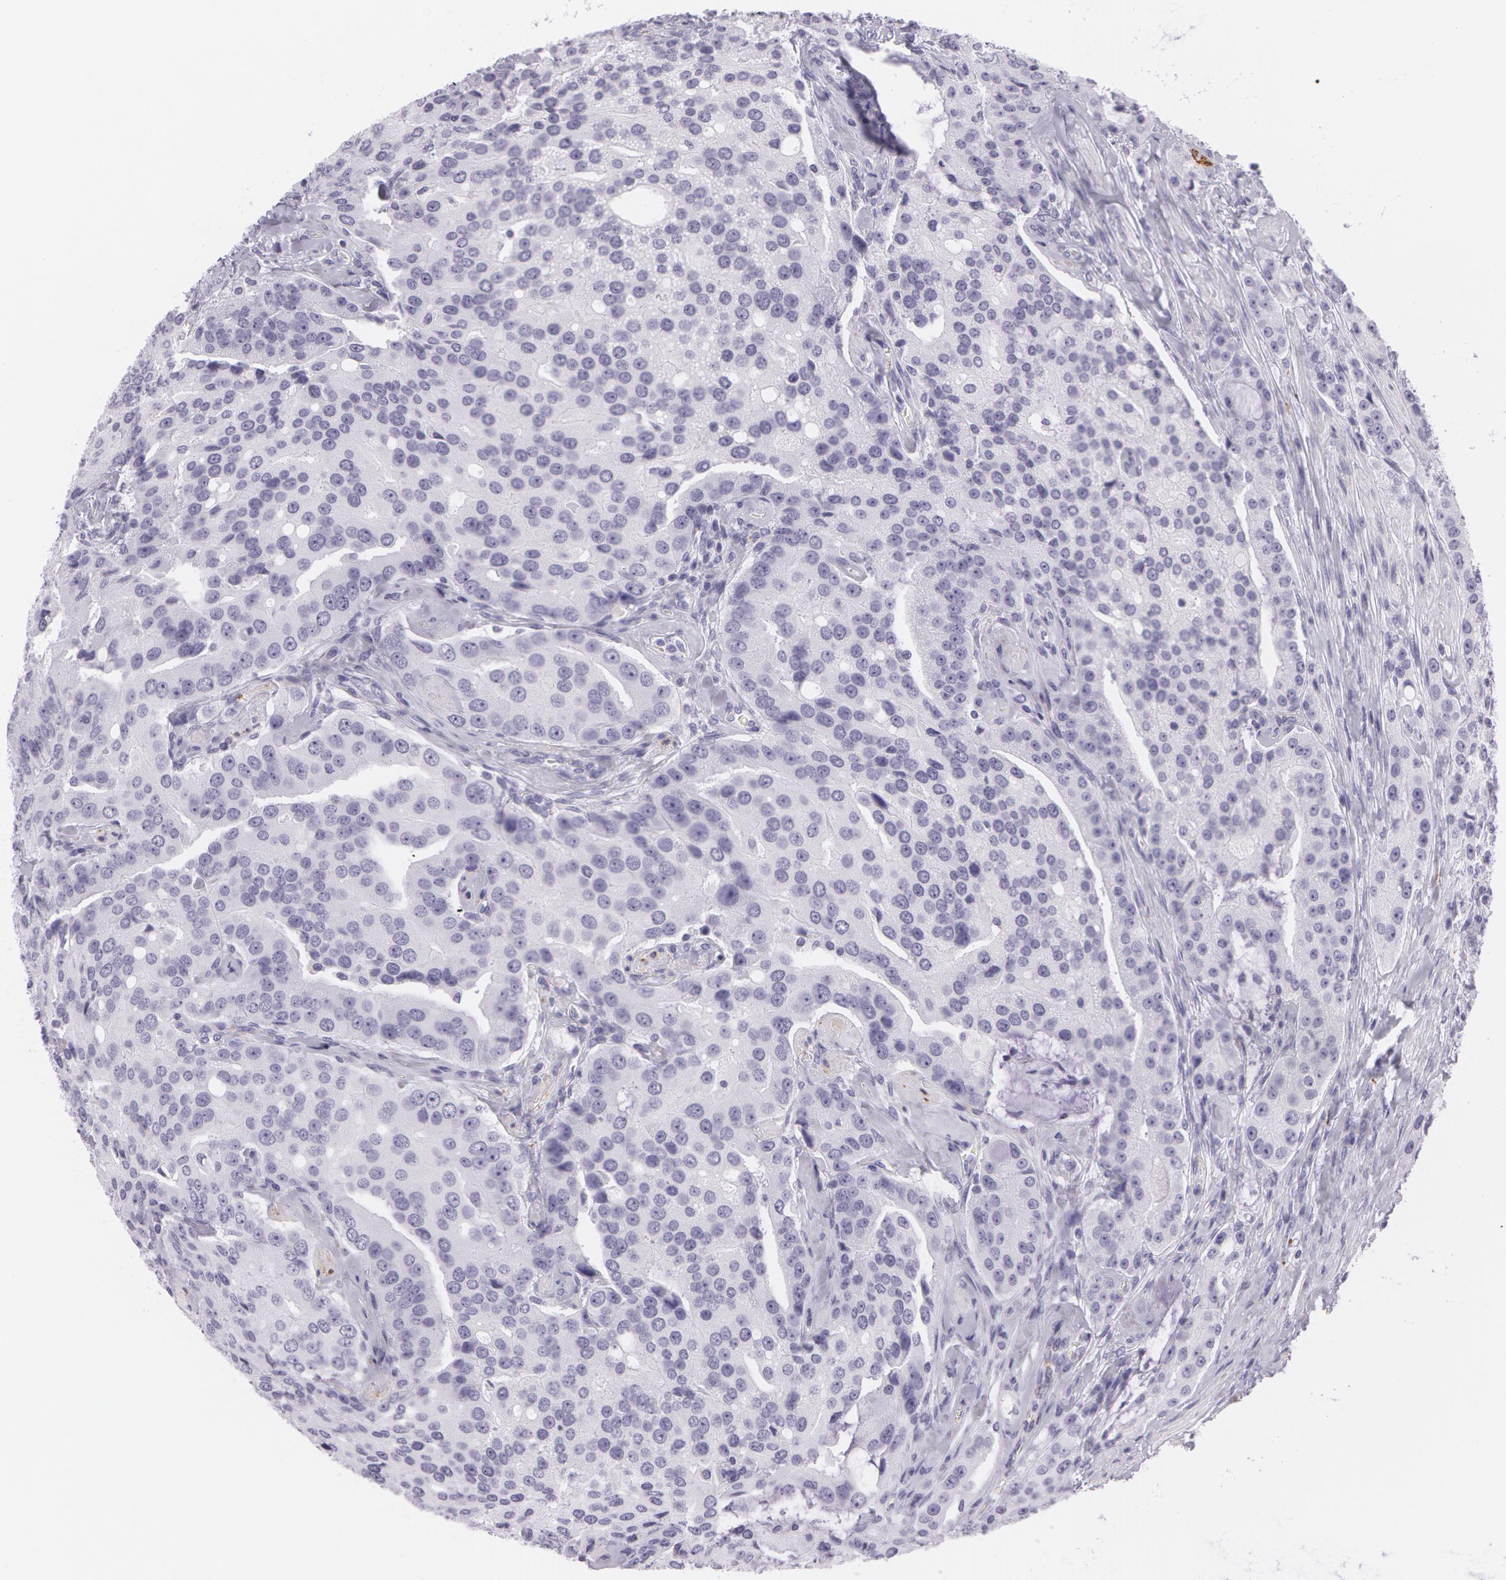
{"staining": {"intensity": "negative", "quantity": "none", "location": "none"}, "tissue": "prostate cancer", "cell_type": "Tumor cells", "image_type": "cancer", "snomed": [{"axis": "morphology", "description": "Adenocarcinoma, Medium grade"}, {"axis": "topography", "description": "Prostate"}], "caption": "Protein analysis of prostate cancer demonstrates no significant positivity in tumor cells.", "gene": "SNCG", "patient": {"sex": "male", "age": 72}}